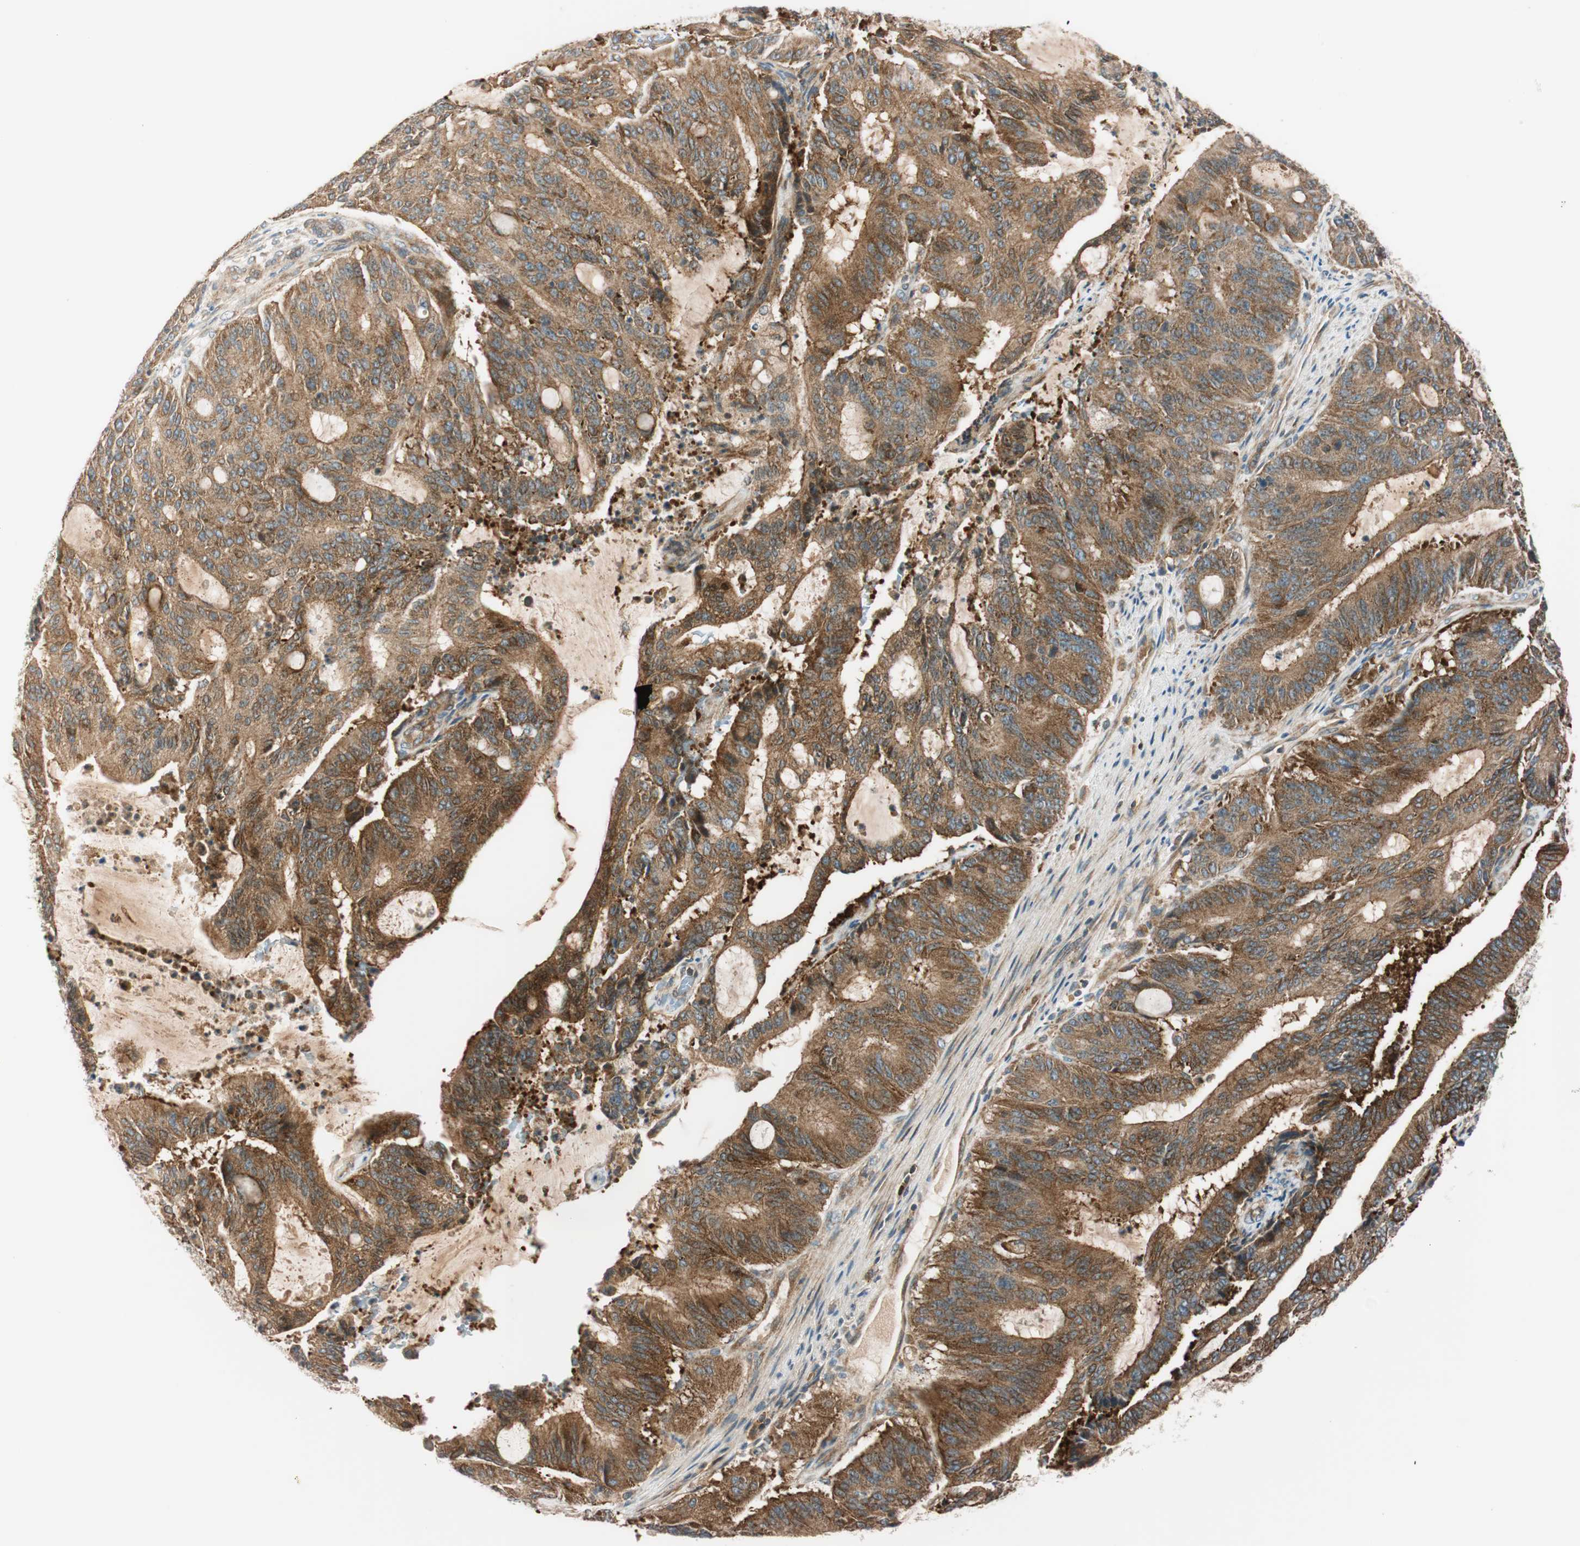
{"staining": {"intensity": "strong", "quantity": ">75%", "location": "cytoplasmic/membranous"}, "tissue": "liver cancer", "cell_type": "Tumor cells", "image_type": "cancer", "snomed": [{"axis": "morphology", "description": "Cholangiocarcinoma"}, {"axis": "topography", "description": "Liver"}], "caption": "The immunohistochemical stain shows strong cytoplasmic/membranous staining in tumor cells of liver cancer tissue. (Stains: DAB in brown, nuclei in blue, Microscopy: brightfield microscopy at high magnification).", "gene": "ABI1", "patient": {"sex": "female", "age": 73}}